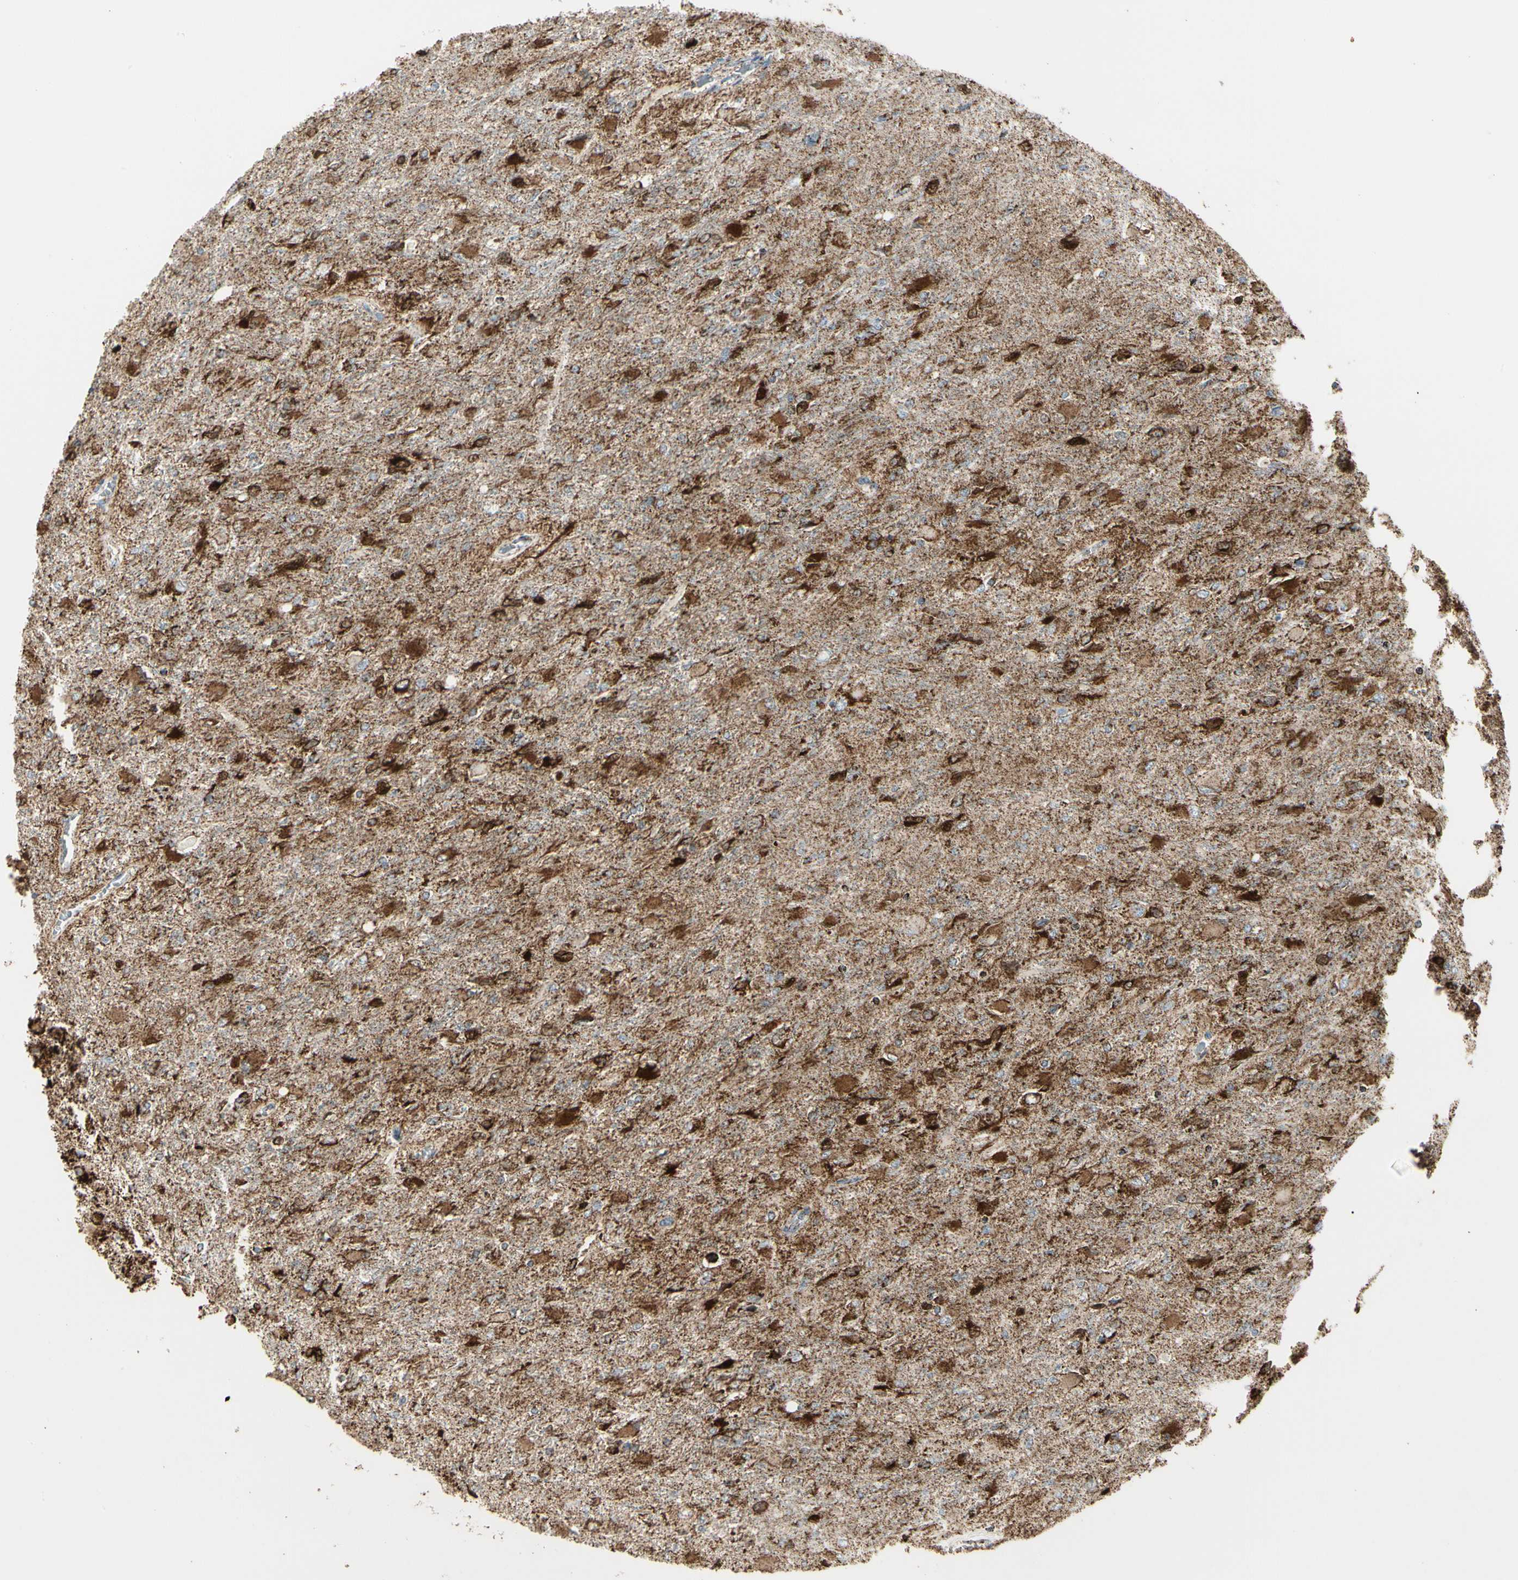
{"staining": {"intensity": "strong", "quantity": "25%-75%", "location": "cytoplasmic/membranous"}, "tissue": "glioma", "cell_type": "Tumor cells", "image_type": "cancer", "snomed": [{"axis": "morphology", "description": "Glioma, malignant, High grade"}, {"axis": "topography", "description": "Cerebral cortex"}], "caption": "Glioma stained for a protein (brown) demonstrates strong cytoplasmic/membranous positive expression in approximately 25%-75% of tumor cells.", "gene": "ME2", "patient": {"sex": "female", "age": 36}}